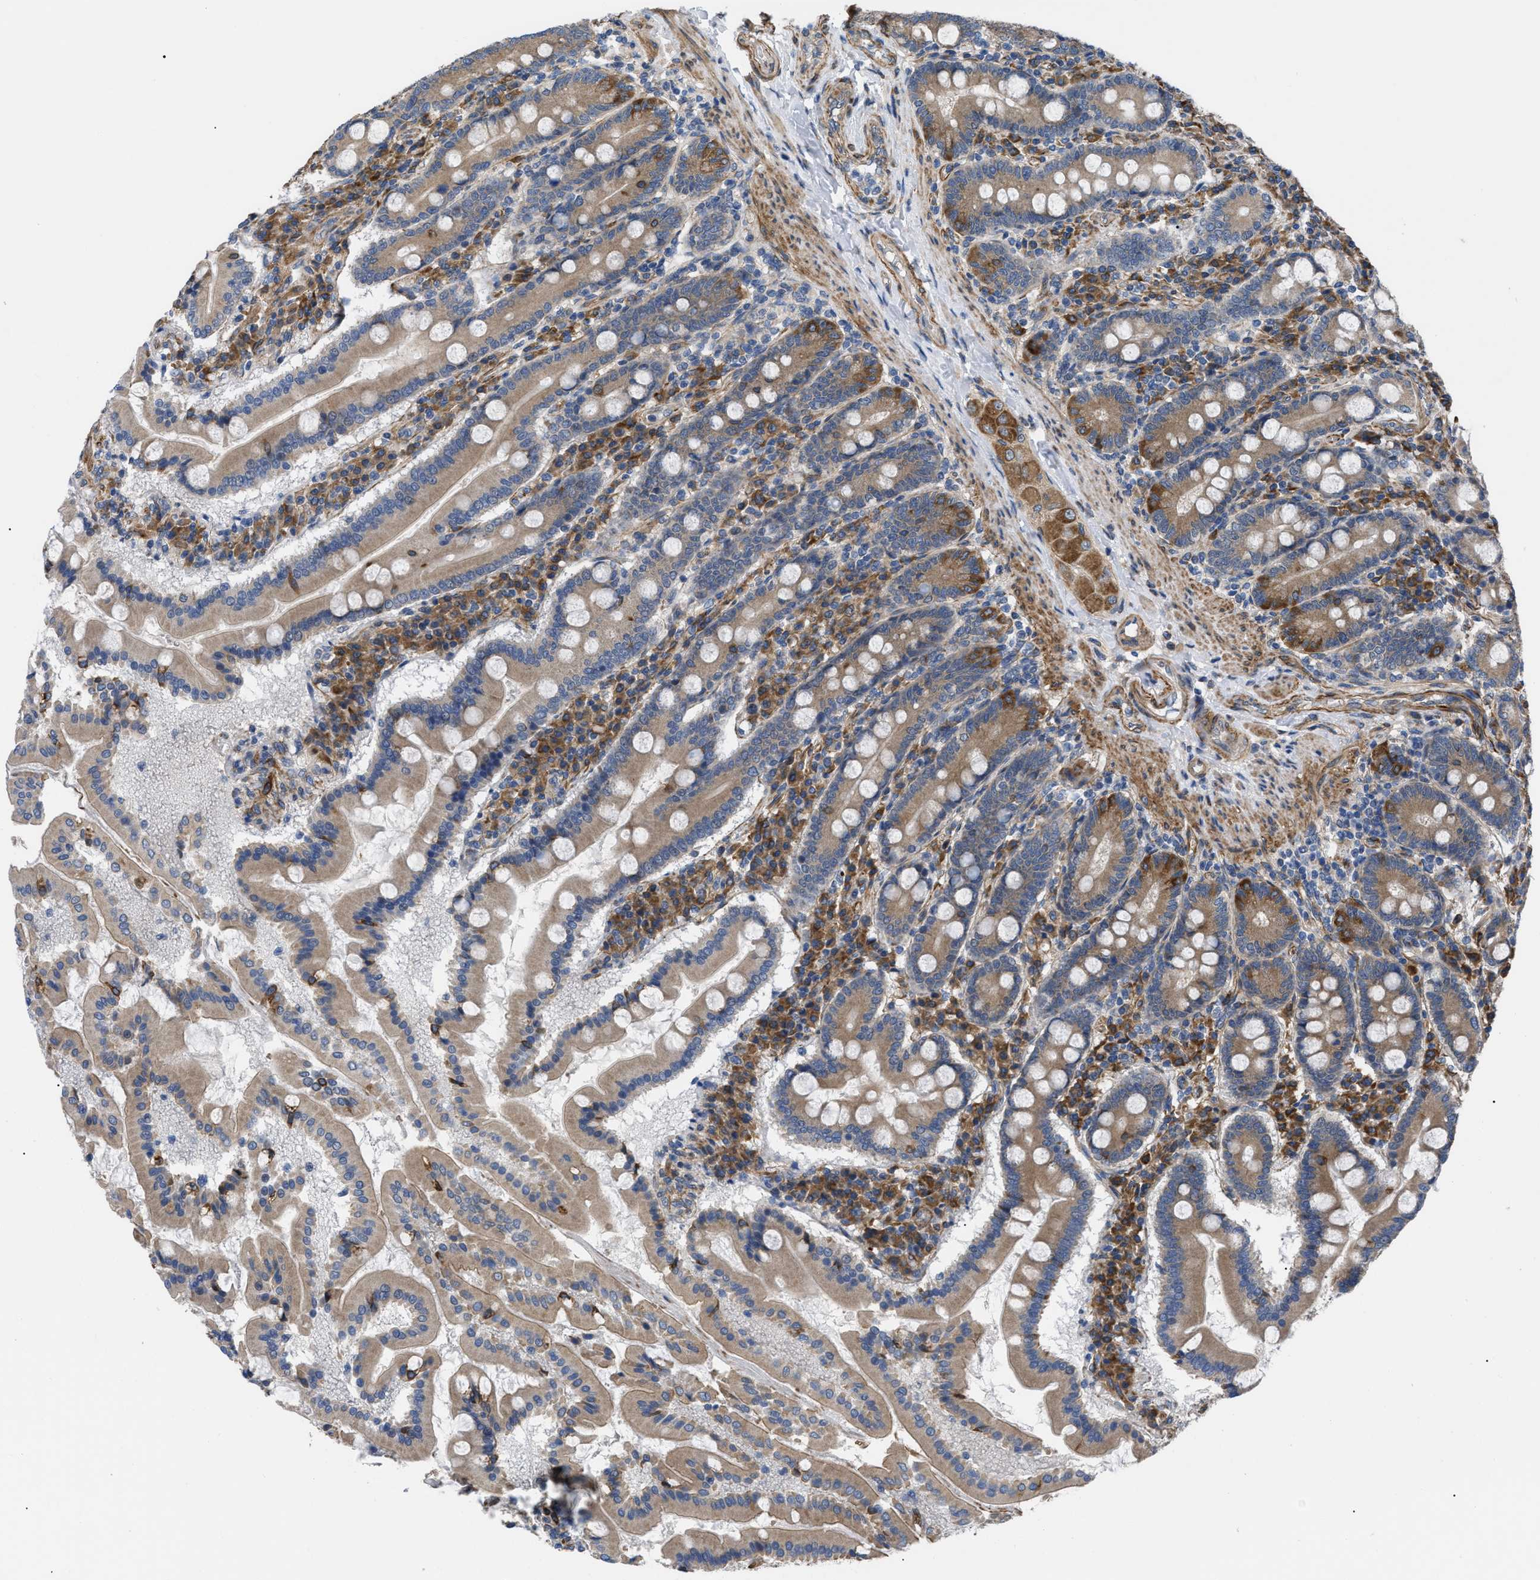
{"staining": {"intensity": "moderate", "quantity": ">75%", "location": "cytoplasmic/membranous"}, "tissue": "duodenum", "cell_type": "Glandular cells", "image_type": "normal", "snomed": [{"axis": "morphology", "description": "Normal tissue, NOS"}, {"axis": "topography", "description": "Duodenum"}], "caption": "A brown stain highlights moderate cytoplasmic/membranous staining of a protein in glandular cells of unremarkable duodenum. The staining was performed using DAB (3,3'-diaminobenzidine), with brown indicating positive protein expression. Nuclei are stained blue with hematoxylin.", "gene": "MYO10", "patient": {"sex": "male", "age": 50}}